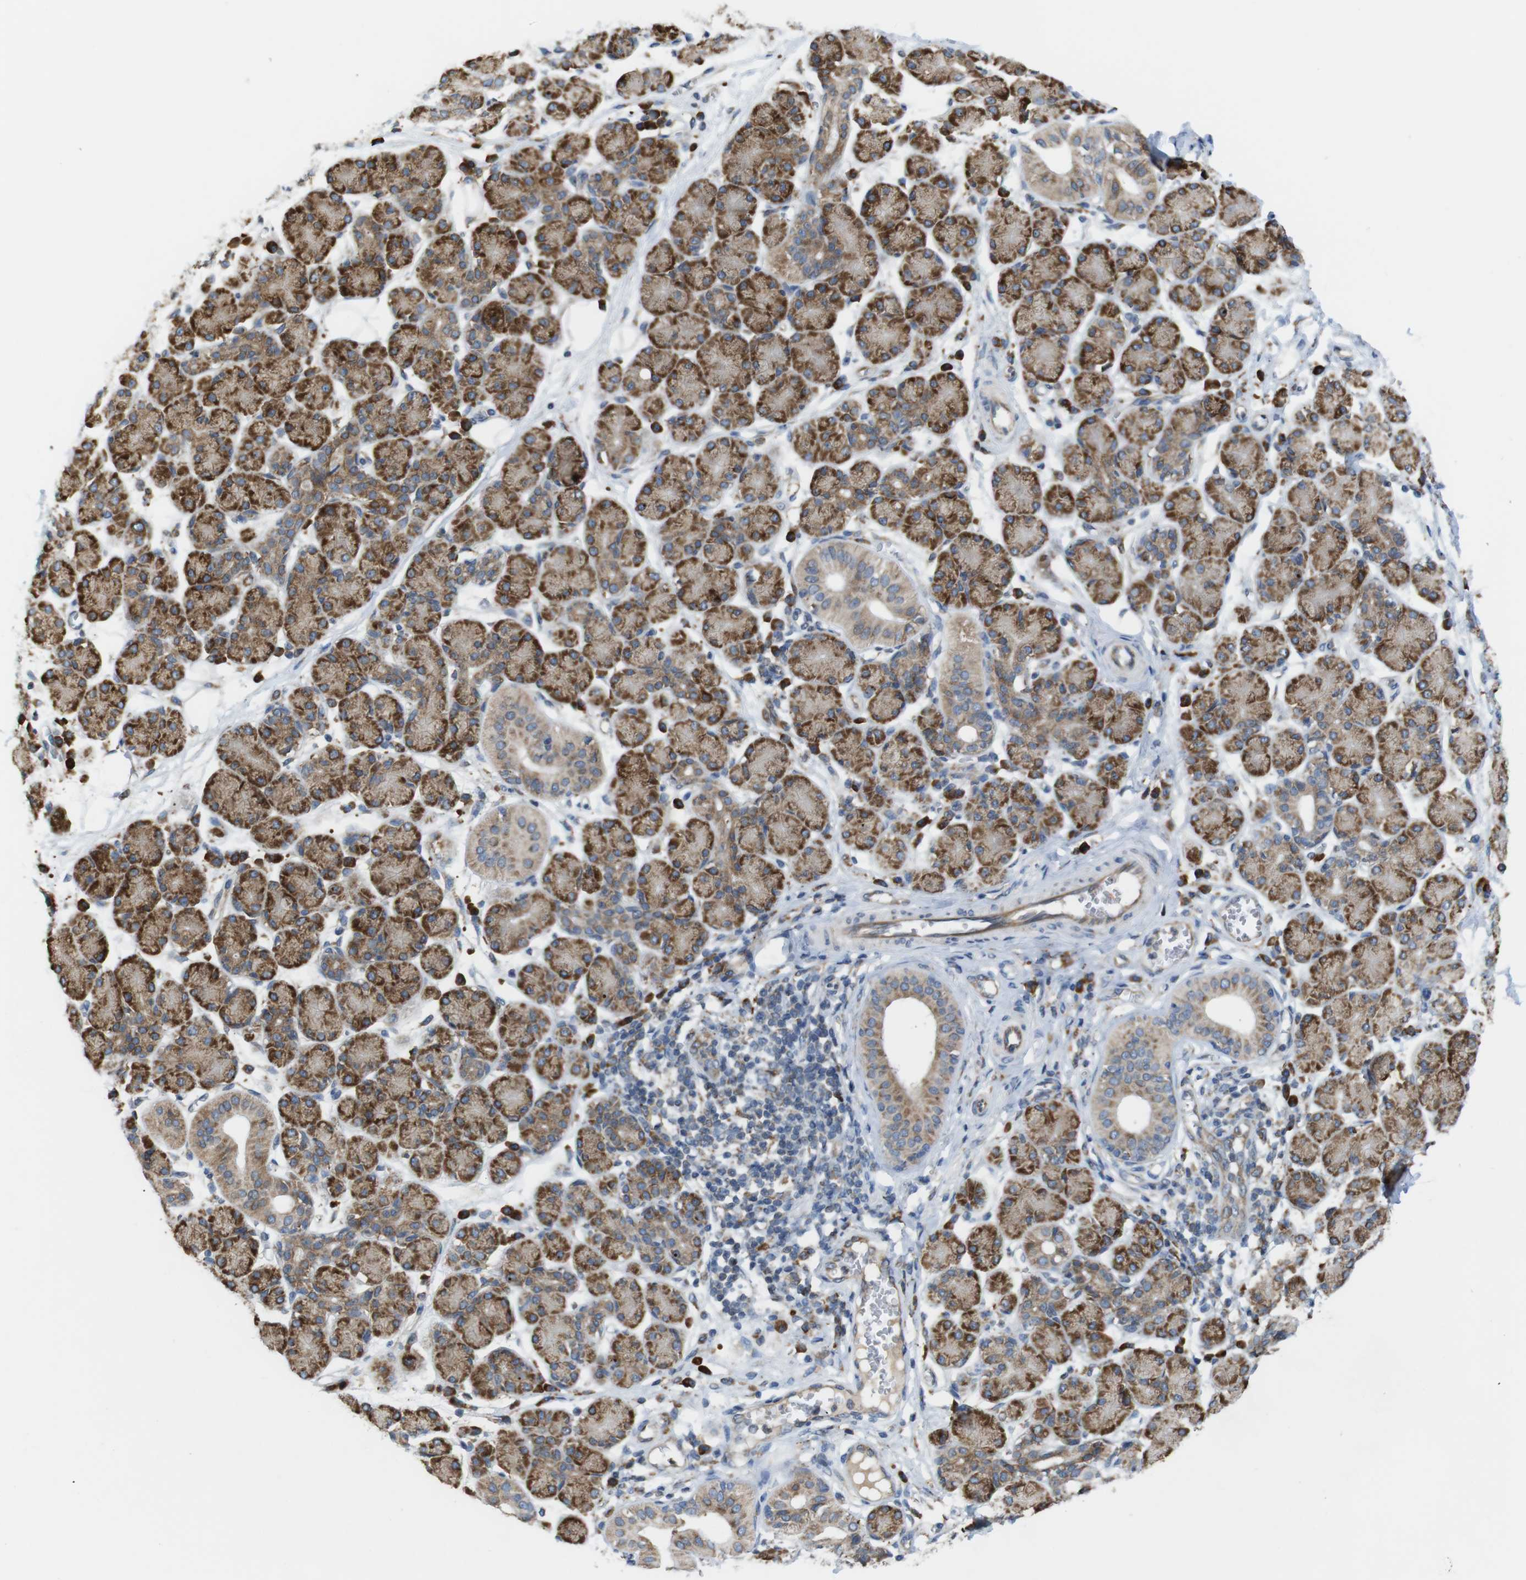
{"staining": {"intensity": "strong", "quantity": ">75%", "location": "cytoplasmic/membranous"}, "tissue": "salivary gland", "cell_type": "Glandular cells", "image_type": "normal", "snomed": [{"axis": "morphology", "description": "Normal tissue, NOS"}, {"axis": "morphology", "description": "Inflammation, NOS"}, {"axis": "topography", "description": "Lymph node"}, {"axis": "topography", "description": "Salivary gland"}], "caption": "Benign salivary gland was stained to show a protein in brown. There is high levels of strong cytoplasmic/membranous staining in approximately >75% of glandular cells. (DAB IHC, brown staining for protein, blue staining for nuclei).", "gene": "UGGT1", "patient": {"sex": "male", "age": 3}}